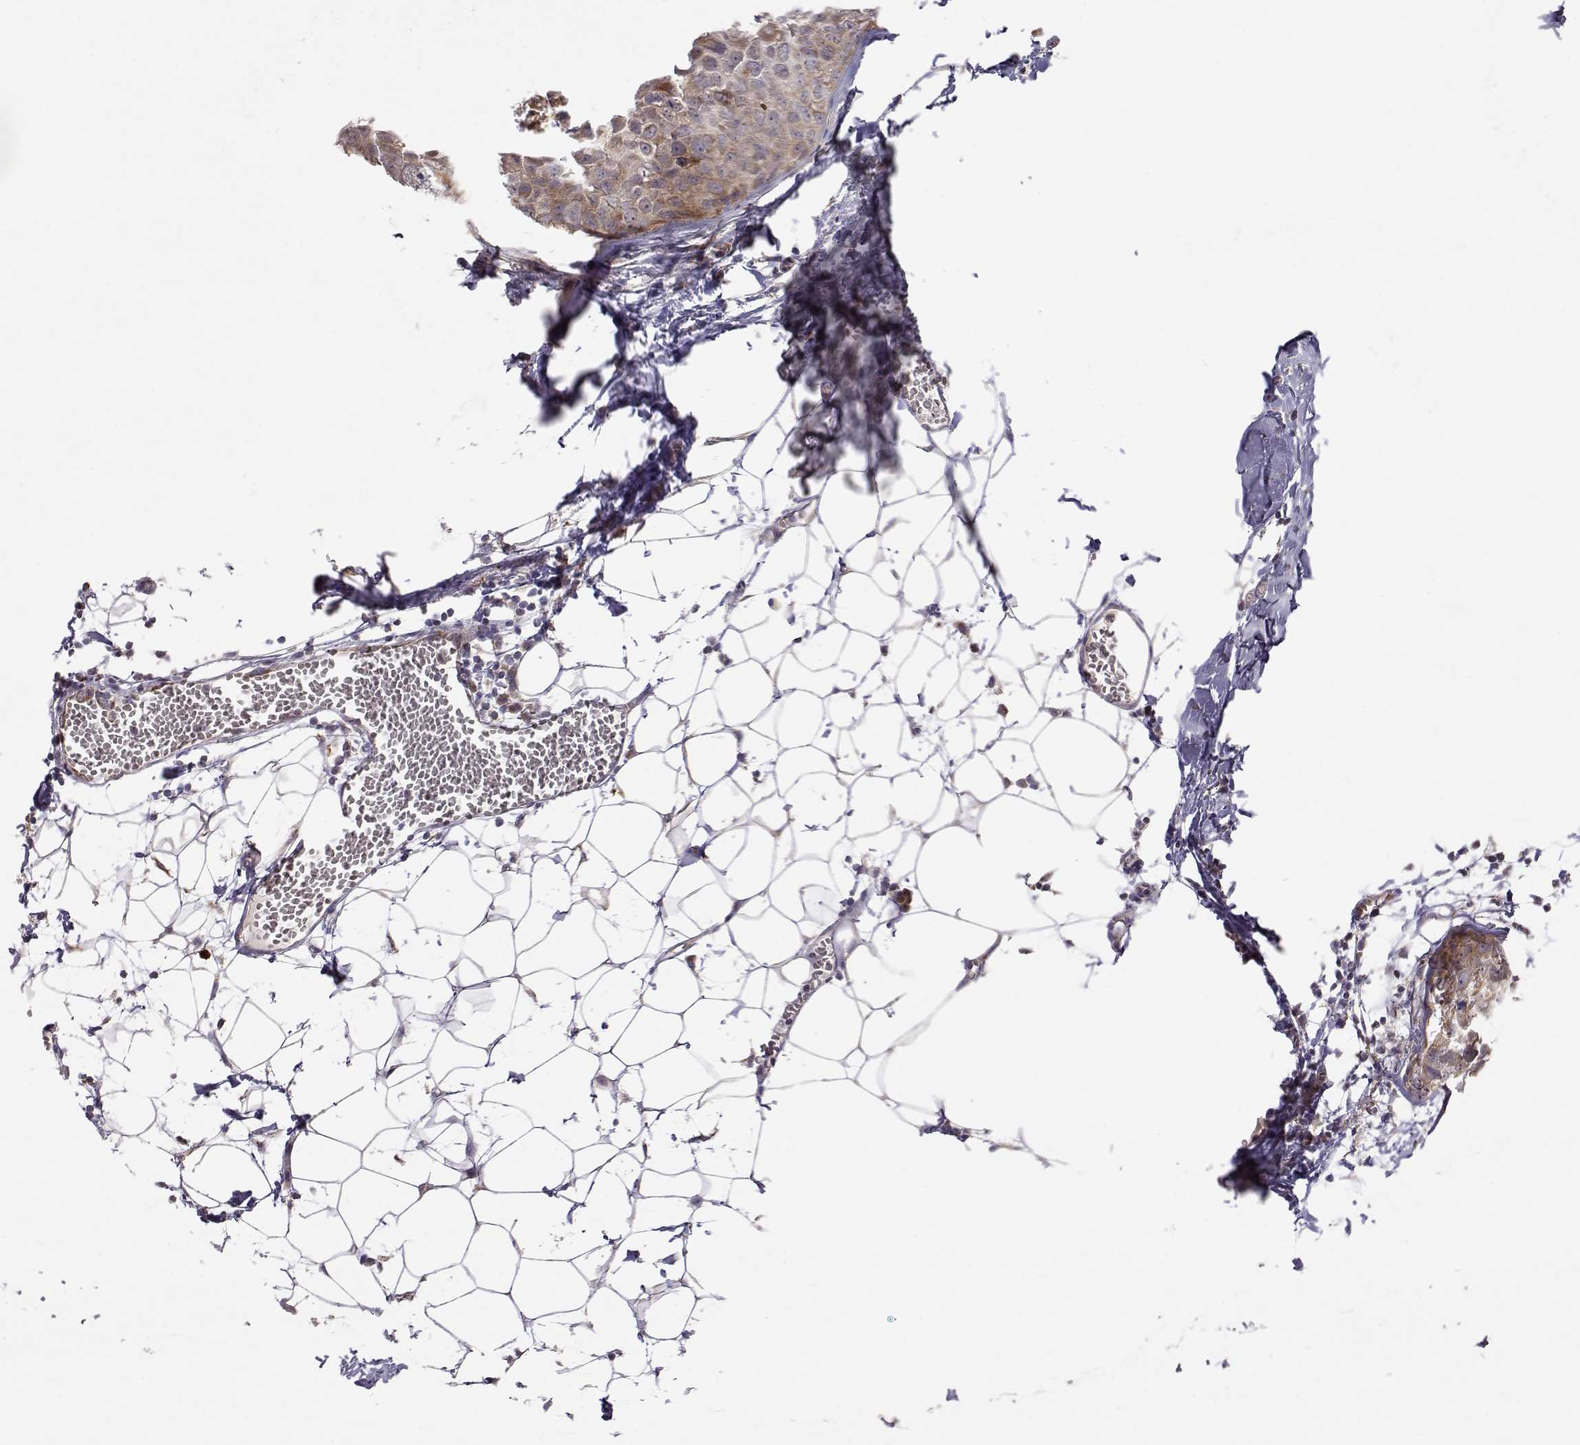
{"staining": {"intensity": "weak", "quantity": ">75%", "location": "cytoplasmic/membranous"}, "tissue": "breast cancer", "cell_type": "Tumor cells", "image_type": "cancer", "snomed": [{"axis": "morphology", "description": "Duct carcinoma"}, {"axis": "topography", "description": "Breast"}], "caption": "Infiltrating ductal carcinoma (breast) was stained to show a protein in brown. There is low levels of weak cytoplasmic/membranous expression in about >75% of tumor cells.", "gene": "EXOG", "patient": {"sex": "female", "age": 38}}